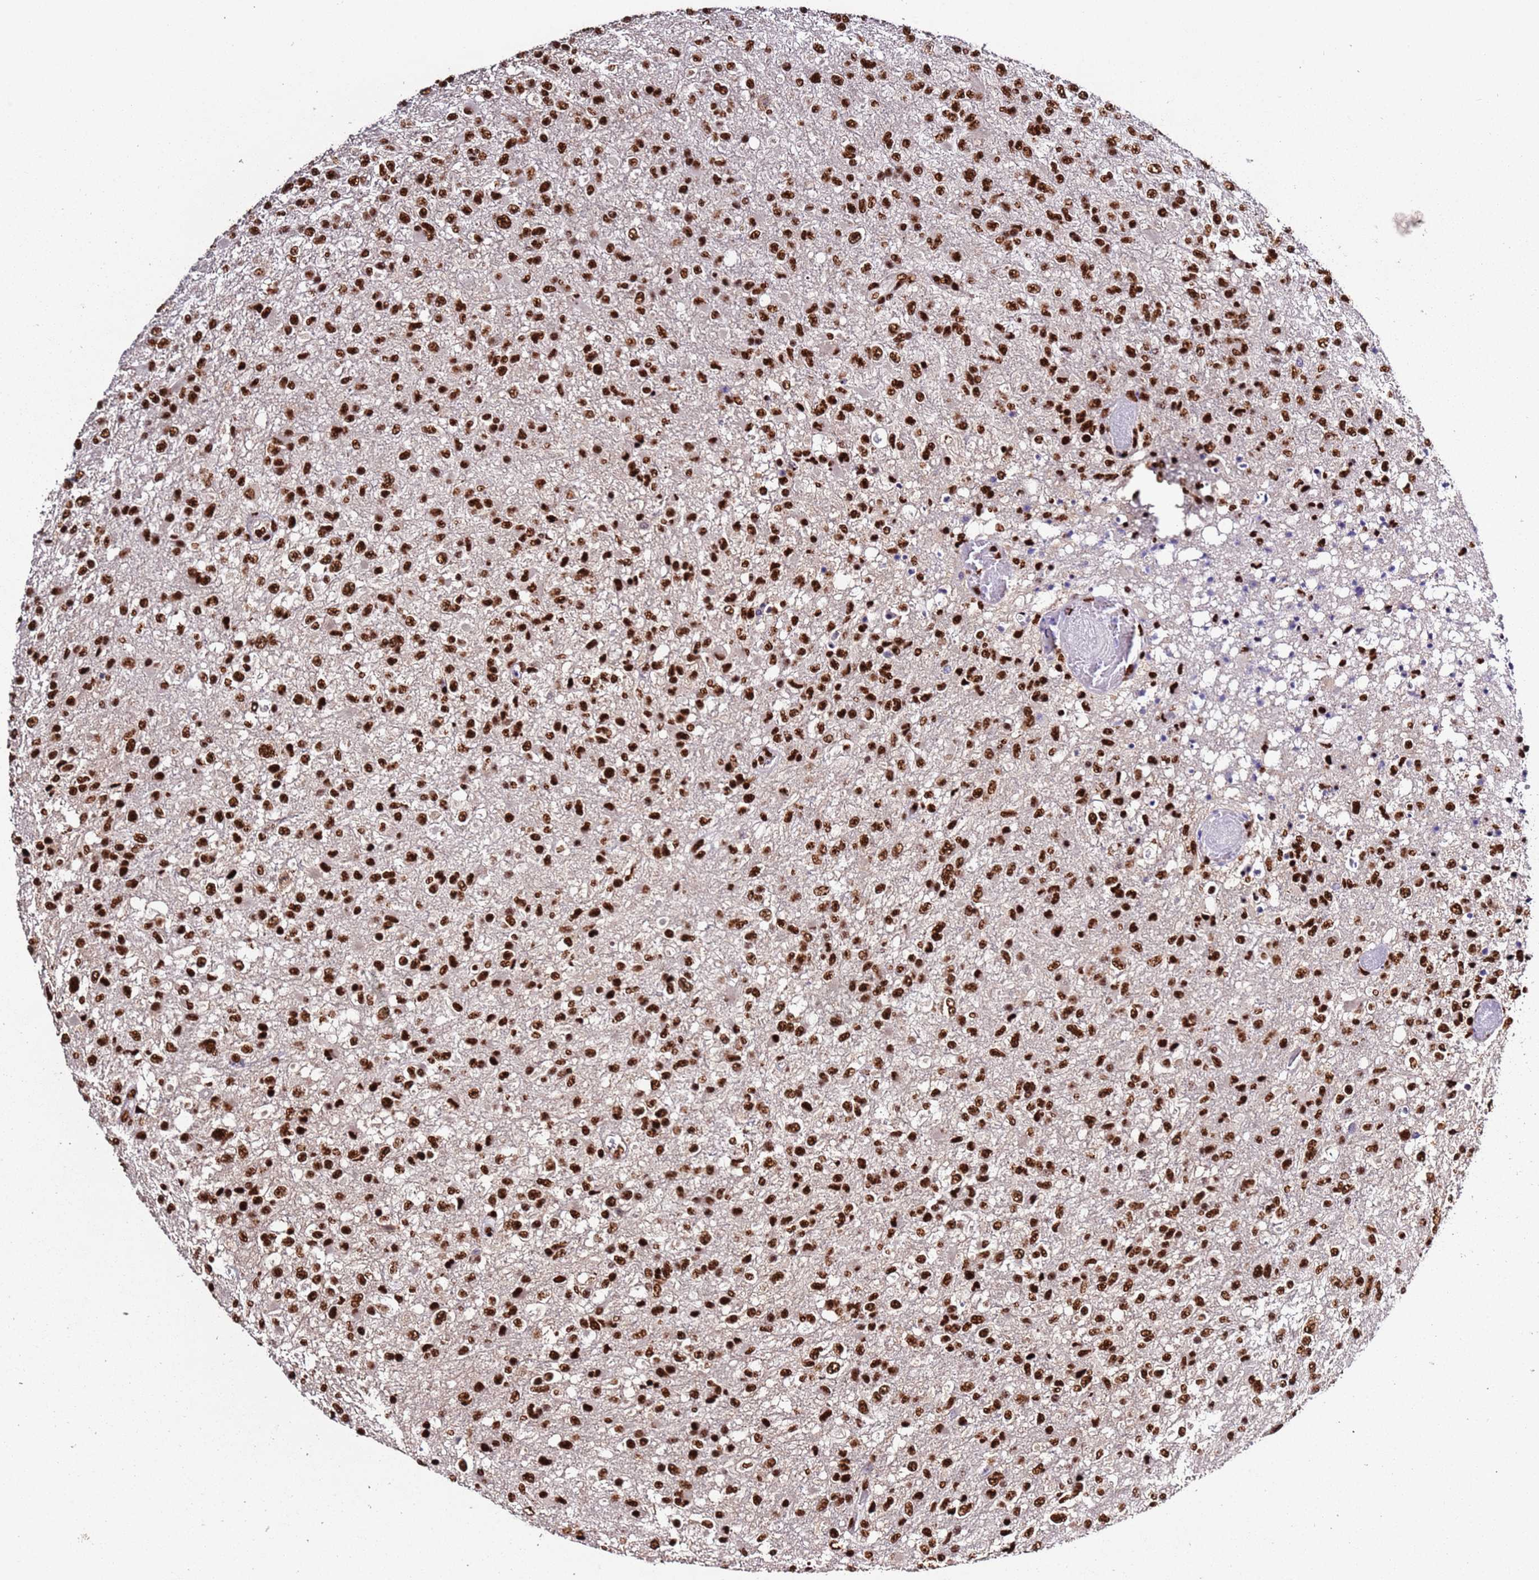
{"staining": {"intensity": "strong", "quantity": ">75%", "location": "nuclear"}, "tissue": "glioma", "cell_type": "Tumor cells", "image_type": "cancer", "snomed": [{"axis": "morphology", "description": "Glioma, malignant, High grade"}, {"axis": "topography", "description": "Brain"}], "caption": "High-magnification brightfield microscopy of malignant glioma (high-grade) stained with DAB (3,3'-diaminobenzidine) (brown) and counterstained with hematoxylin (blue). tumor cells exhibit strong nuclear positivity is seen in about>75% of cells. (DAB IHC with brightfield microscopy, high magnification).", "gene": "C6orf226", "patient": {"sex": "female", "age": 74}}